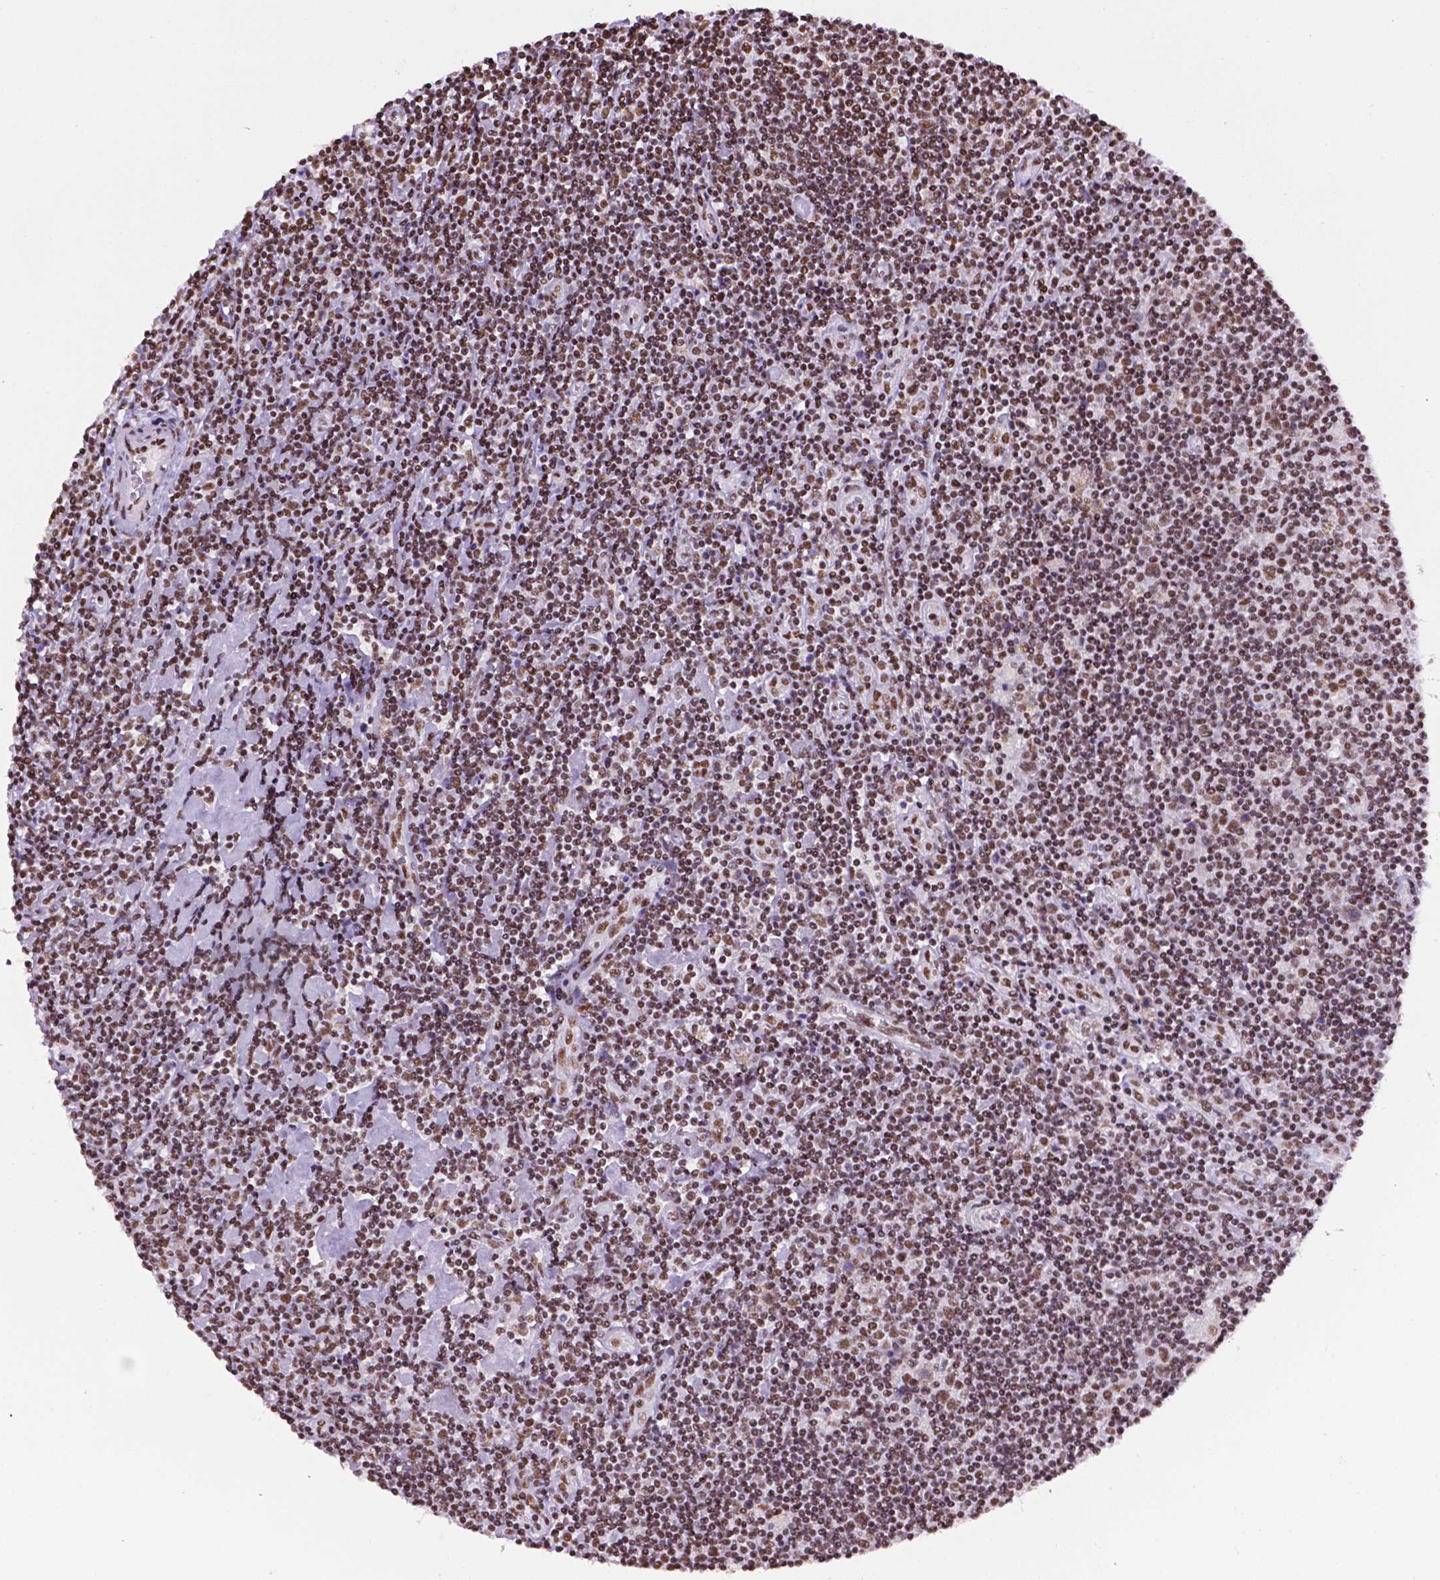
{"staining": {"intensity": "moderate", "quantity": ">75%", "location": "nuclear"}, "tissue": "lymphoma", "cell_type": "Tumor cells", "image_type": "cancer", "snomed": [{"axis": "morphology", "description": "Hodgkin's disease, NOS"}, {"axis": "topography", "description": "Lymph node"}], "caption": "Immunohistochemistry (IHC) of Hodgkin's disease exhibits medium levels of moderate nuclear positivity in approximately >75% of tumor cells.", "gene": "CCAR2", "patient": {"sex": "male", "age": 40}}